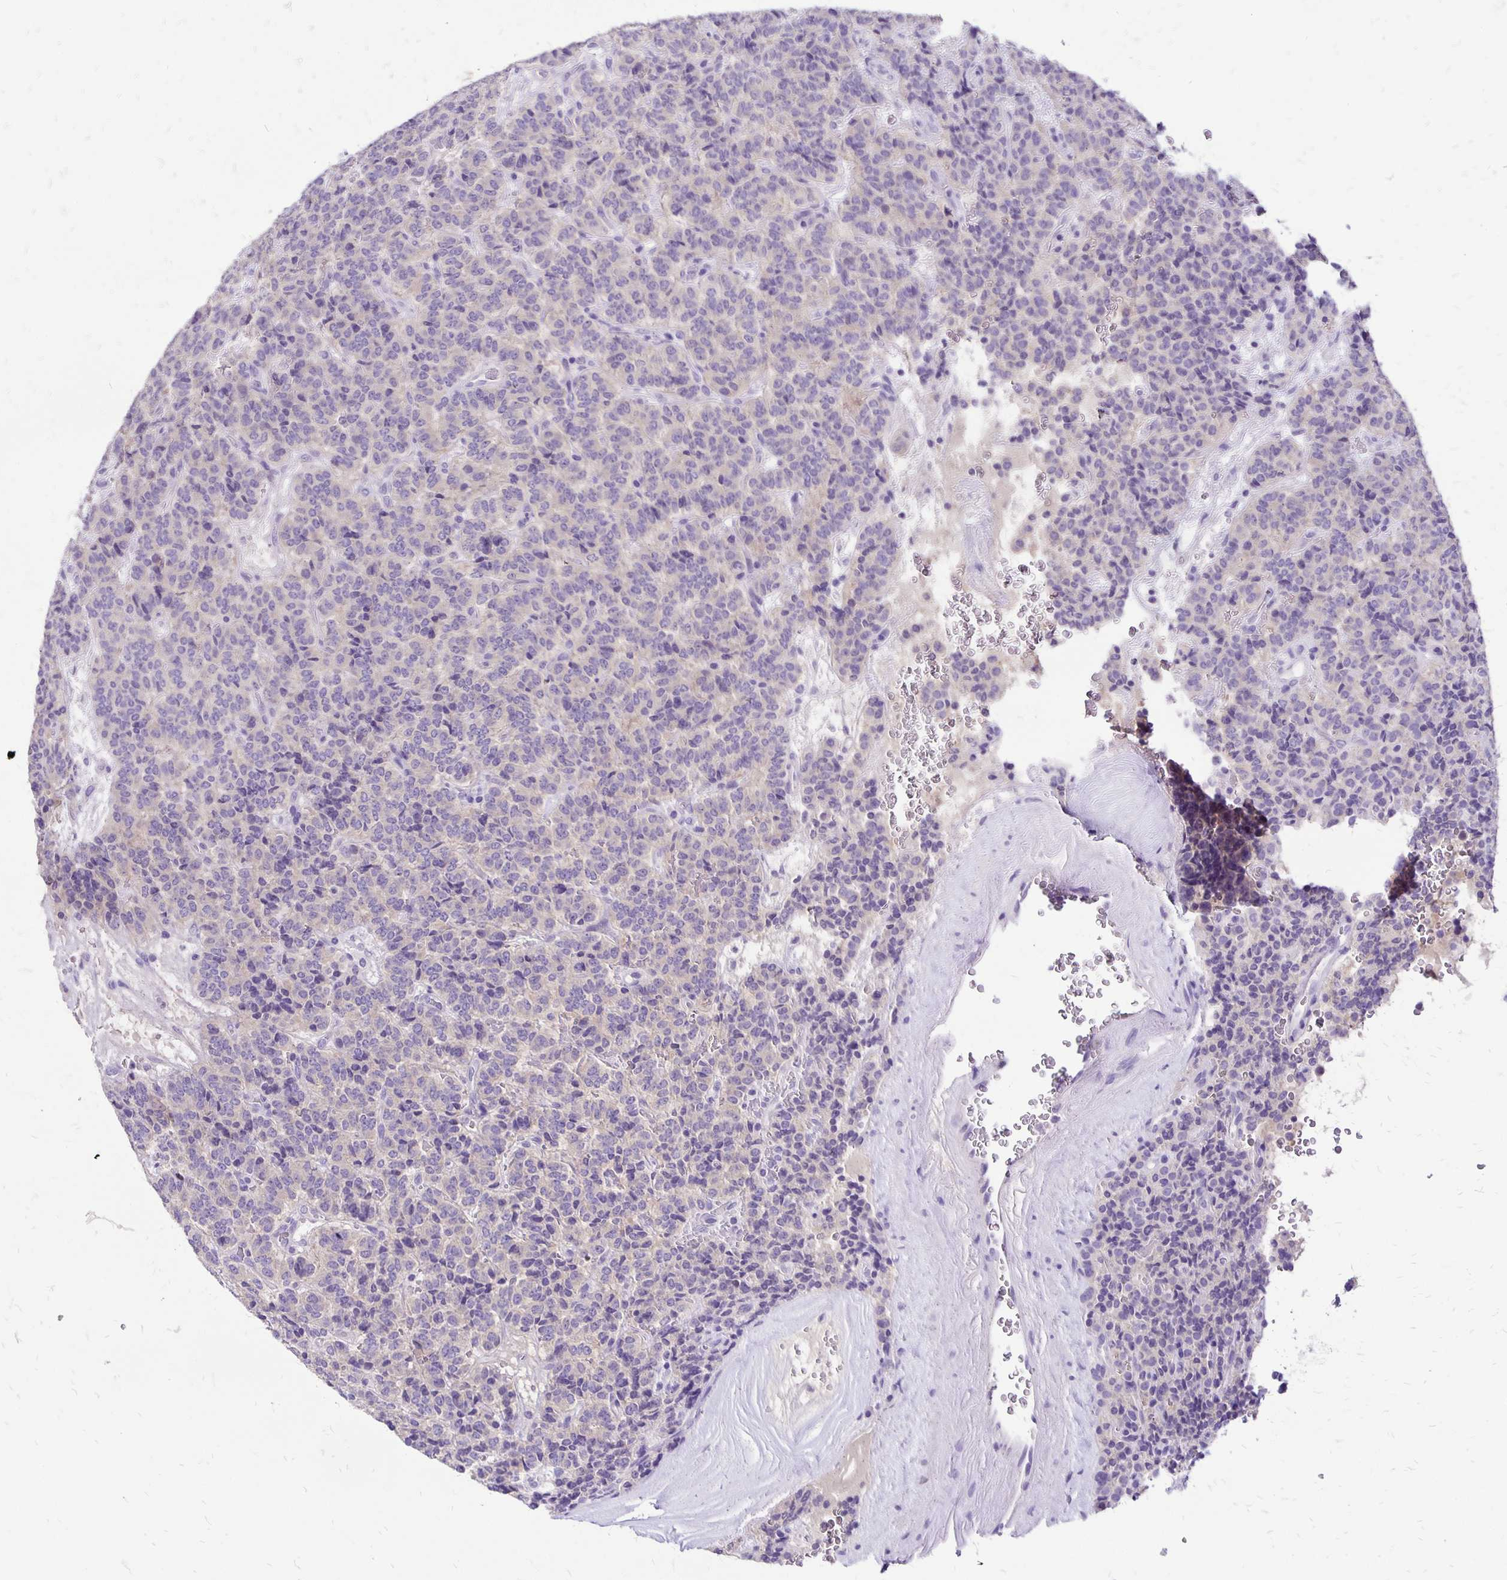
{"staining": {"intensity": "negative", "quantity": "none", "location": "none"}, "tissue": "carcinoid", "cell_type": "Tumor cells", "image_type": "cancer", "snomed": [{"axis": "morphology", "description": "Carcinoid, malignant, NOS"}, {"axis": "topography", "description": "Pancreas"}], "caption": "DAB immunohistochemical staining of human malignant carcinoid exhibits no significant staining in tumor cells.", "gene": "ANKRD45", "patient": {"sex": "male", "age": 36}}